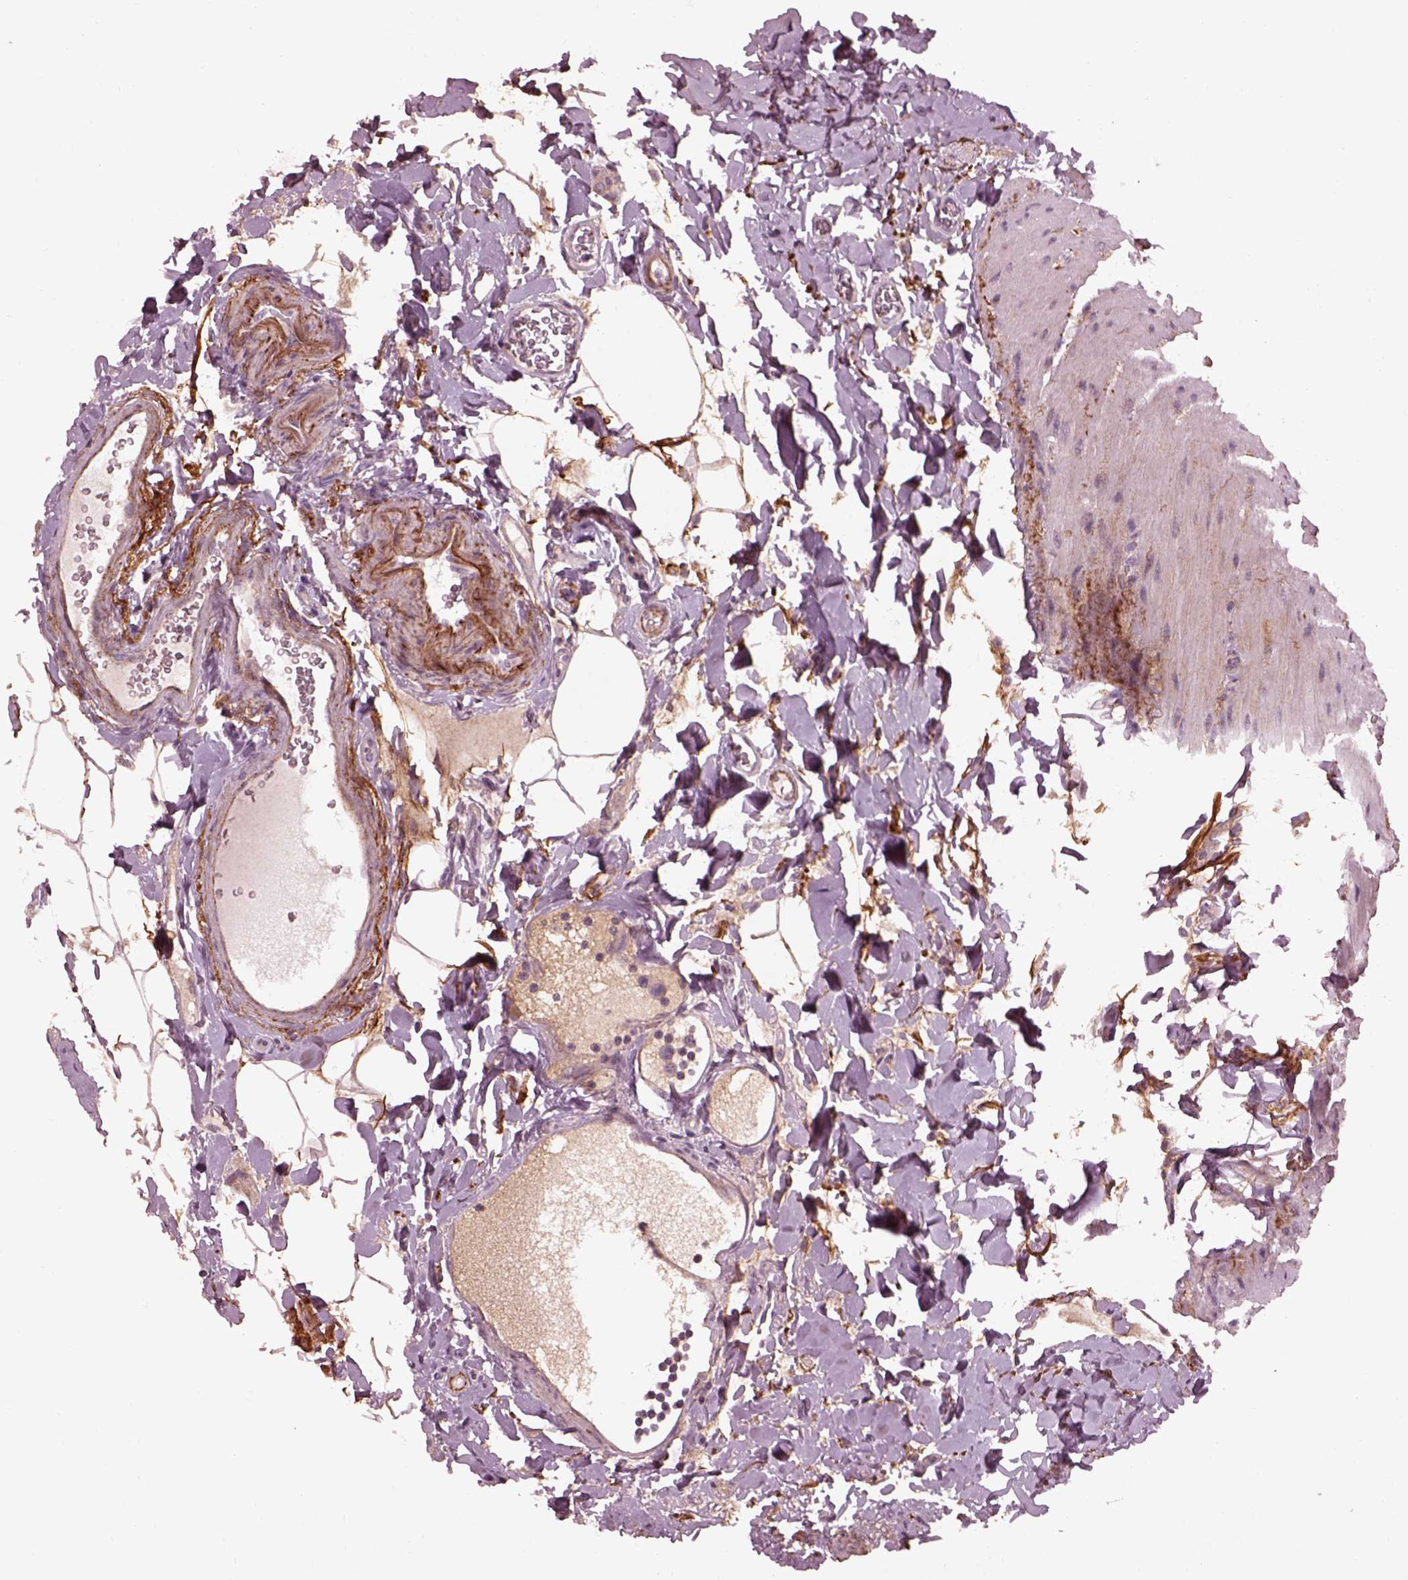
{"staining": {"intensity": "negative", "quantity": "none", "location": "none"}, "tissue": "small intestine", "cell_type": "Glandular cells", "image_type": "normal", "snomed": [{"axis": "morphology", "description": "Normal tissue, NOS"}, {"axis": "topography", "description": "Small intestine"}], "caption": "Immunohistochemistry (IHC) photomicrograph of benign small intestine stained for a protein (brown), which displays no positivity in glandular cells.", "gene": "EFEMP1", "patient": {"sex": "female", "age": 56}}